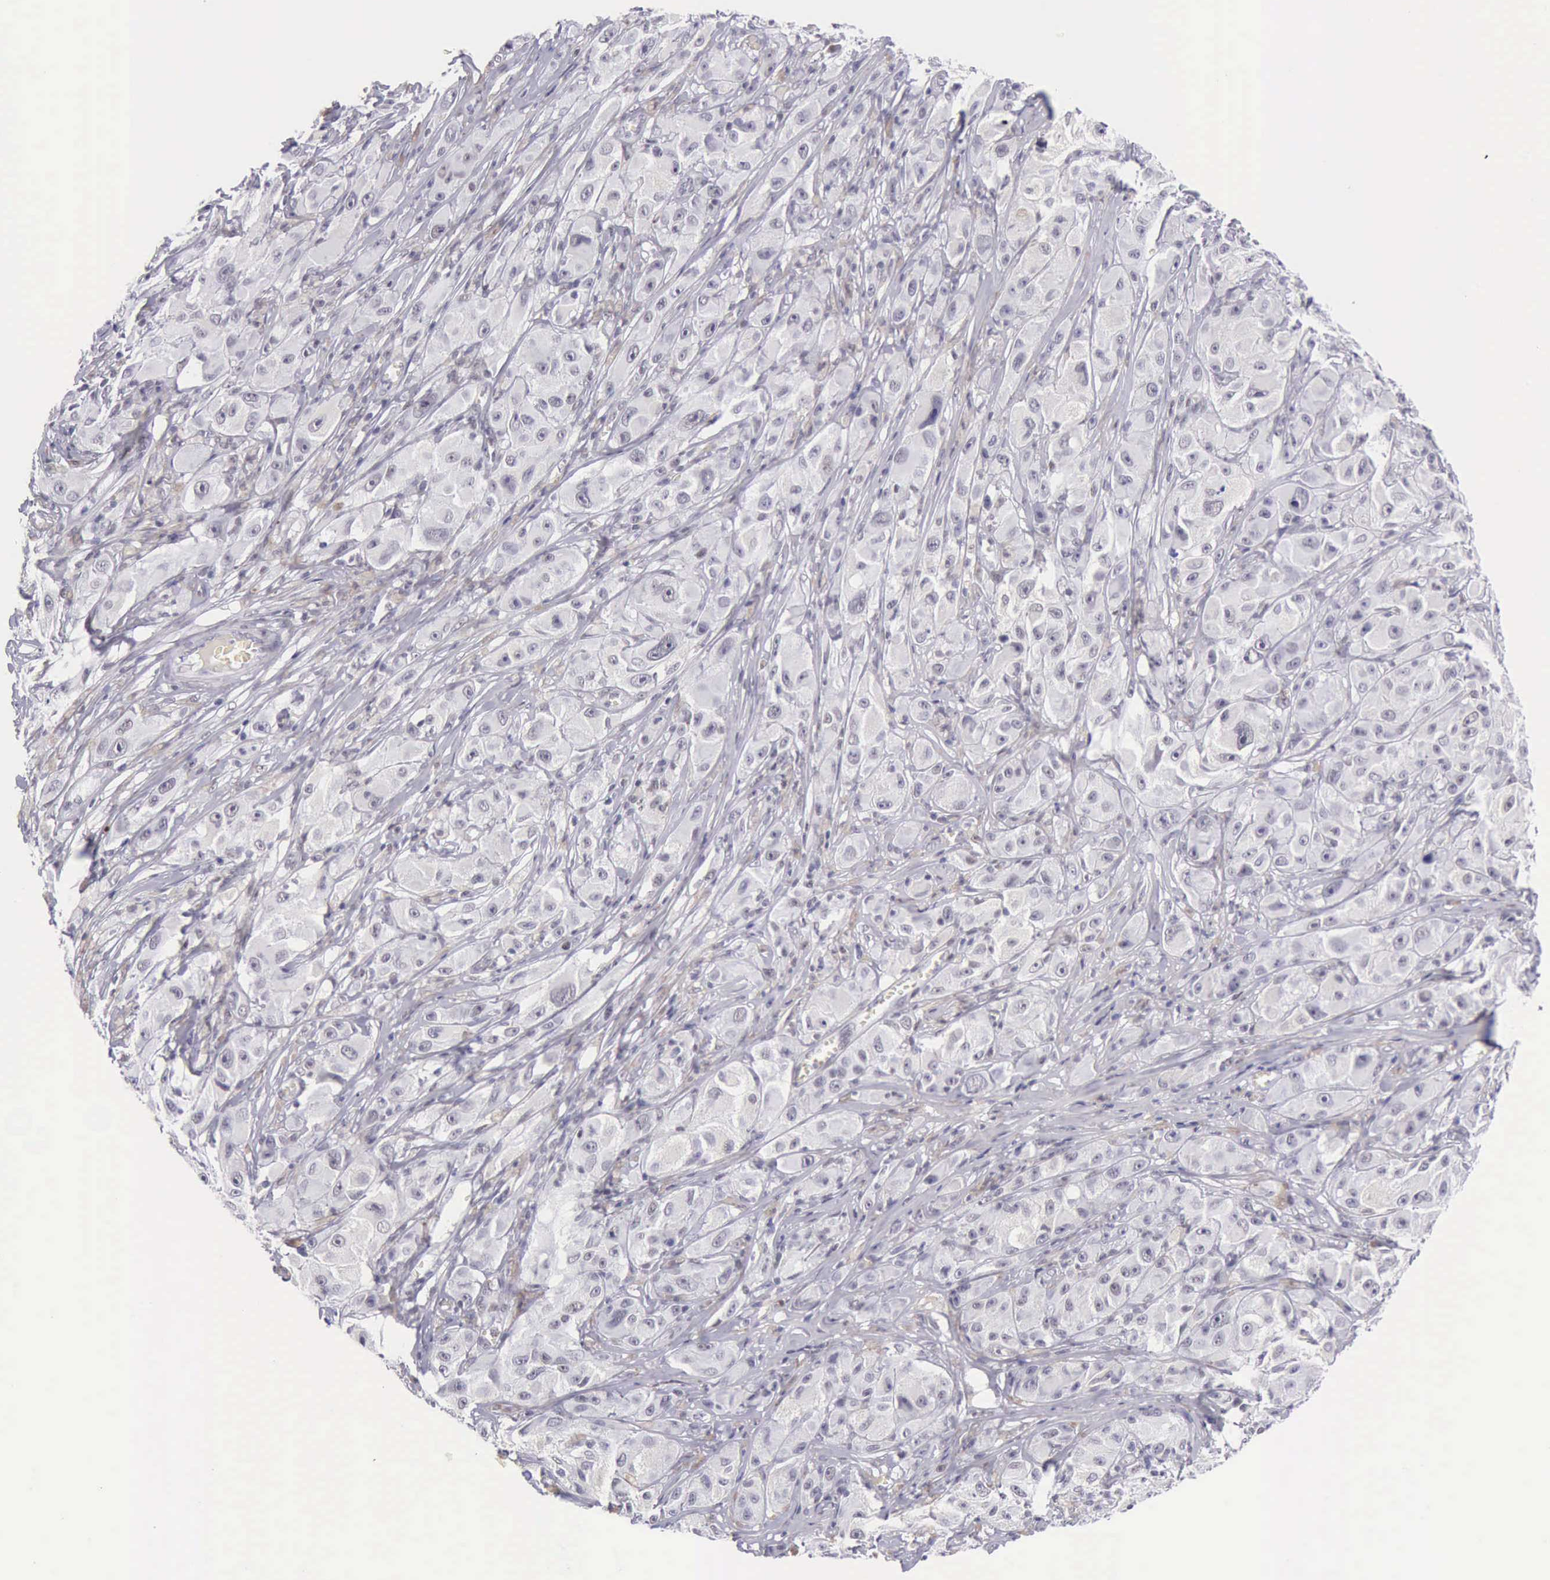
{"staining": {"intensity": "weak", "quantity": "<25%", "location": "nuclear"}, "tissue": "melanoma", "cell_type": "Tumor cells", "image_type": "cancer", "snomed": [{"axis": "morphology", "description": "Malignant melanoma, NOS"}, {"axis": "topography", "description": "Skin"}], "caption": "This image is of malignant melanoma stained with IHC to label a protein in brown with the nuclei are counter-stained blue. There is no positivity in tumor cells.", "gene": "EP300", "patient": {"sex": "male", "age": 56}}